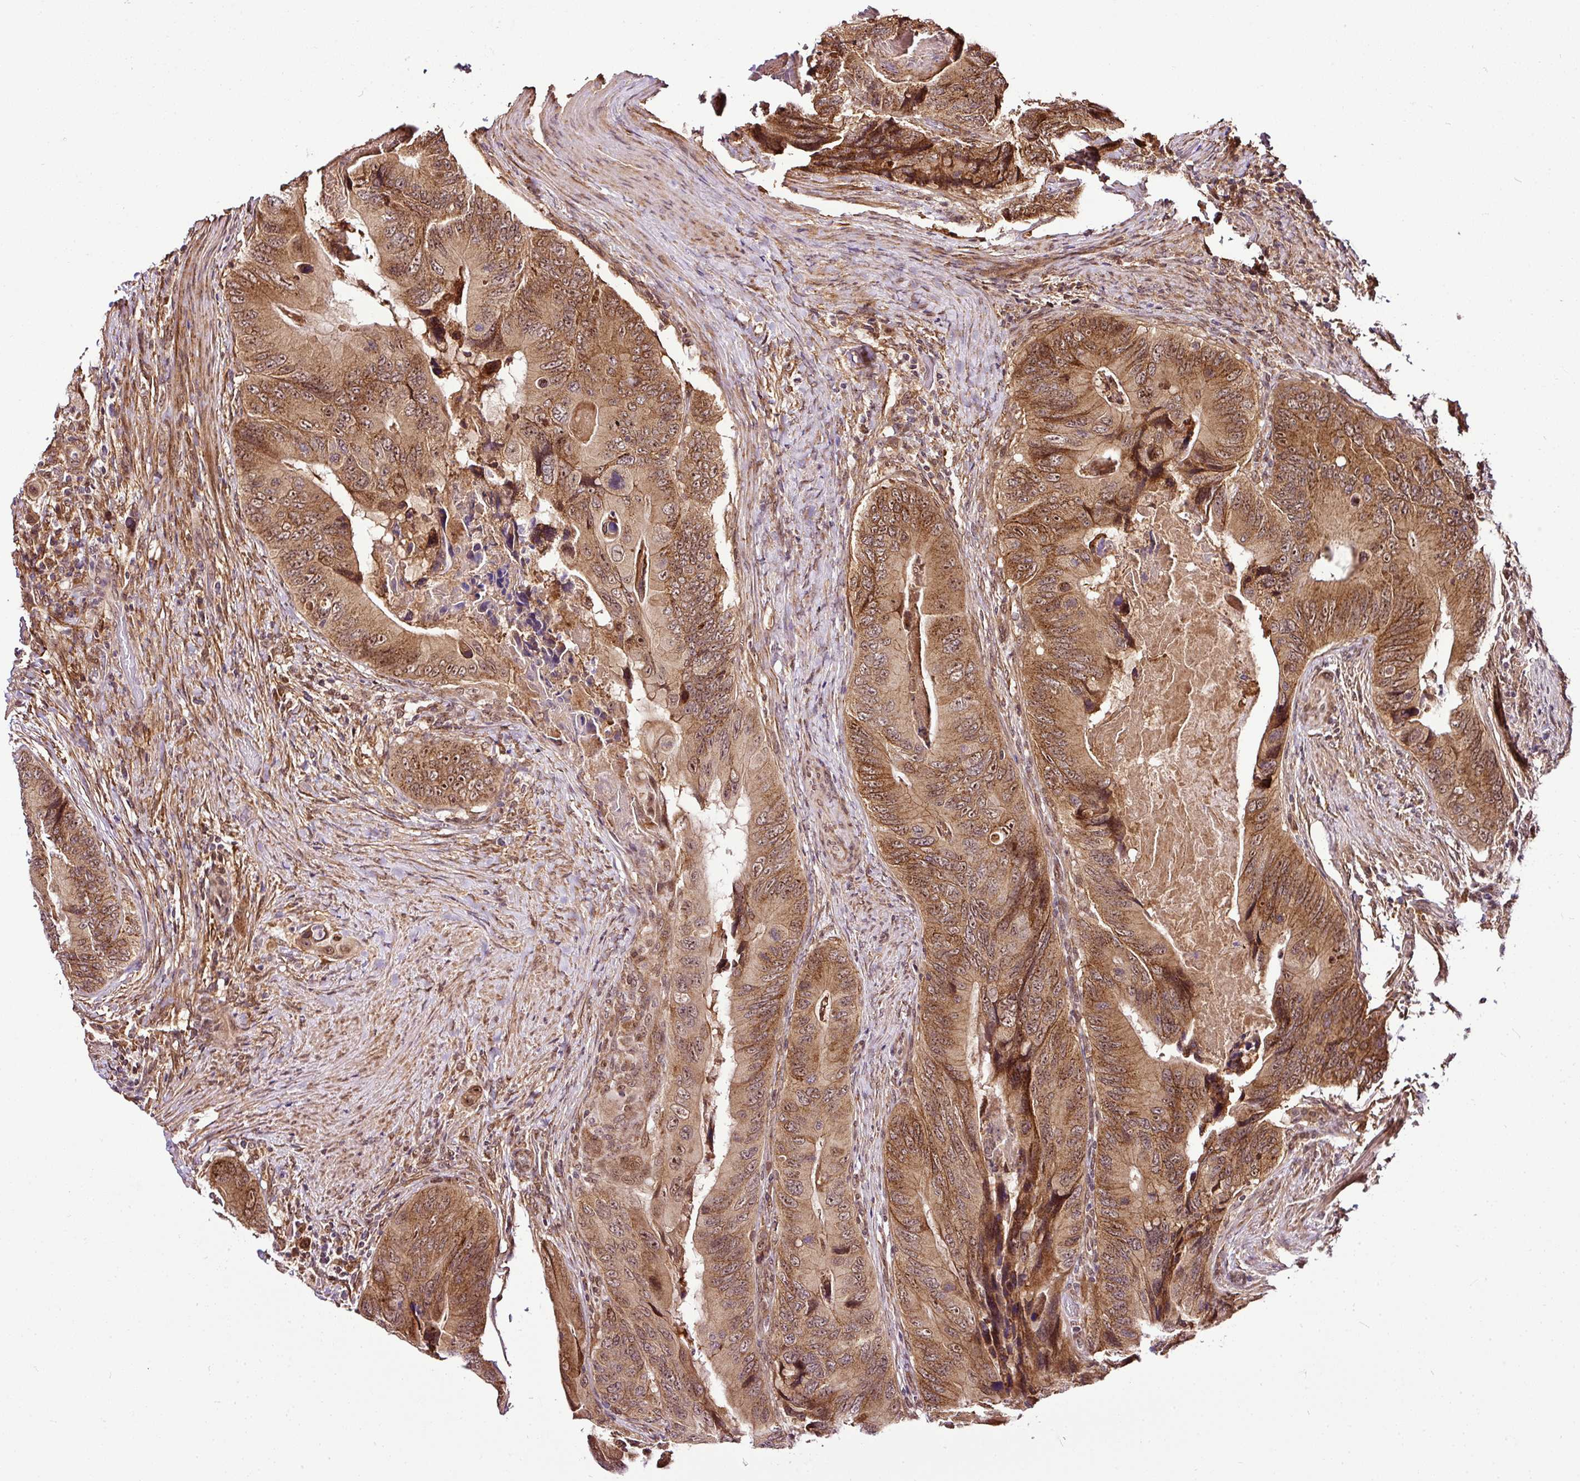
{"staining": {"intensity": "strong", "quantity": ">75%", "location": "cytoplasmic/membranous,nuclear"}, "tissue": "colorectal cancer", "cell_type": "Tumor cells", "image_type": "cancer", "snomed": [{"axis": "morphology", "description": "Adenocarcinoma, NOS"}, {"axis": "topography", "description": "Colon"}], "caption": "The micrograph demonstrates a brown stain indicating the presence of a protein in the cytoplasmic/membranous and nuclear of tumor cells in colorectal adenocarcinoma.", "gene": "FAM153A", "patient": {"sex": "male", "age": 84}}